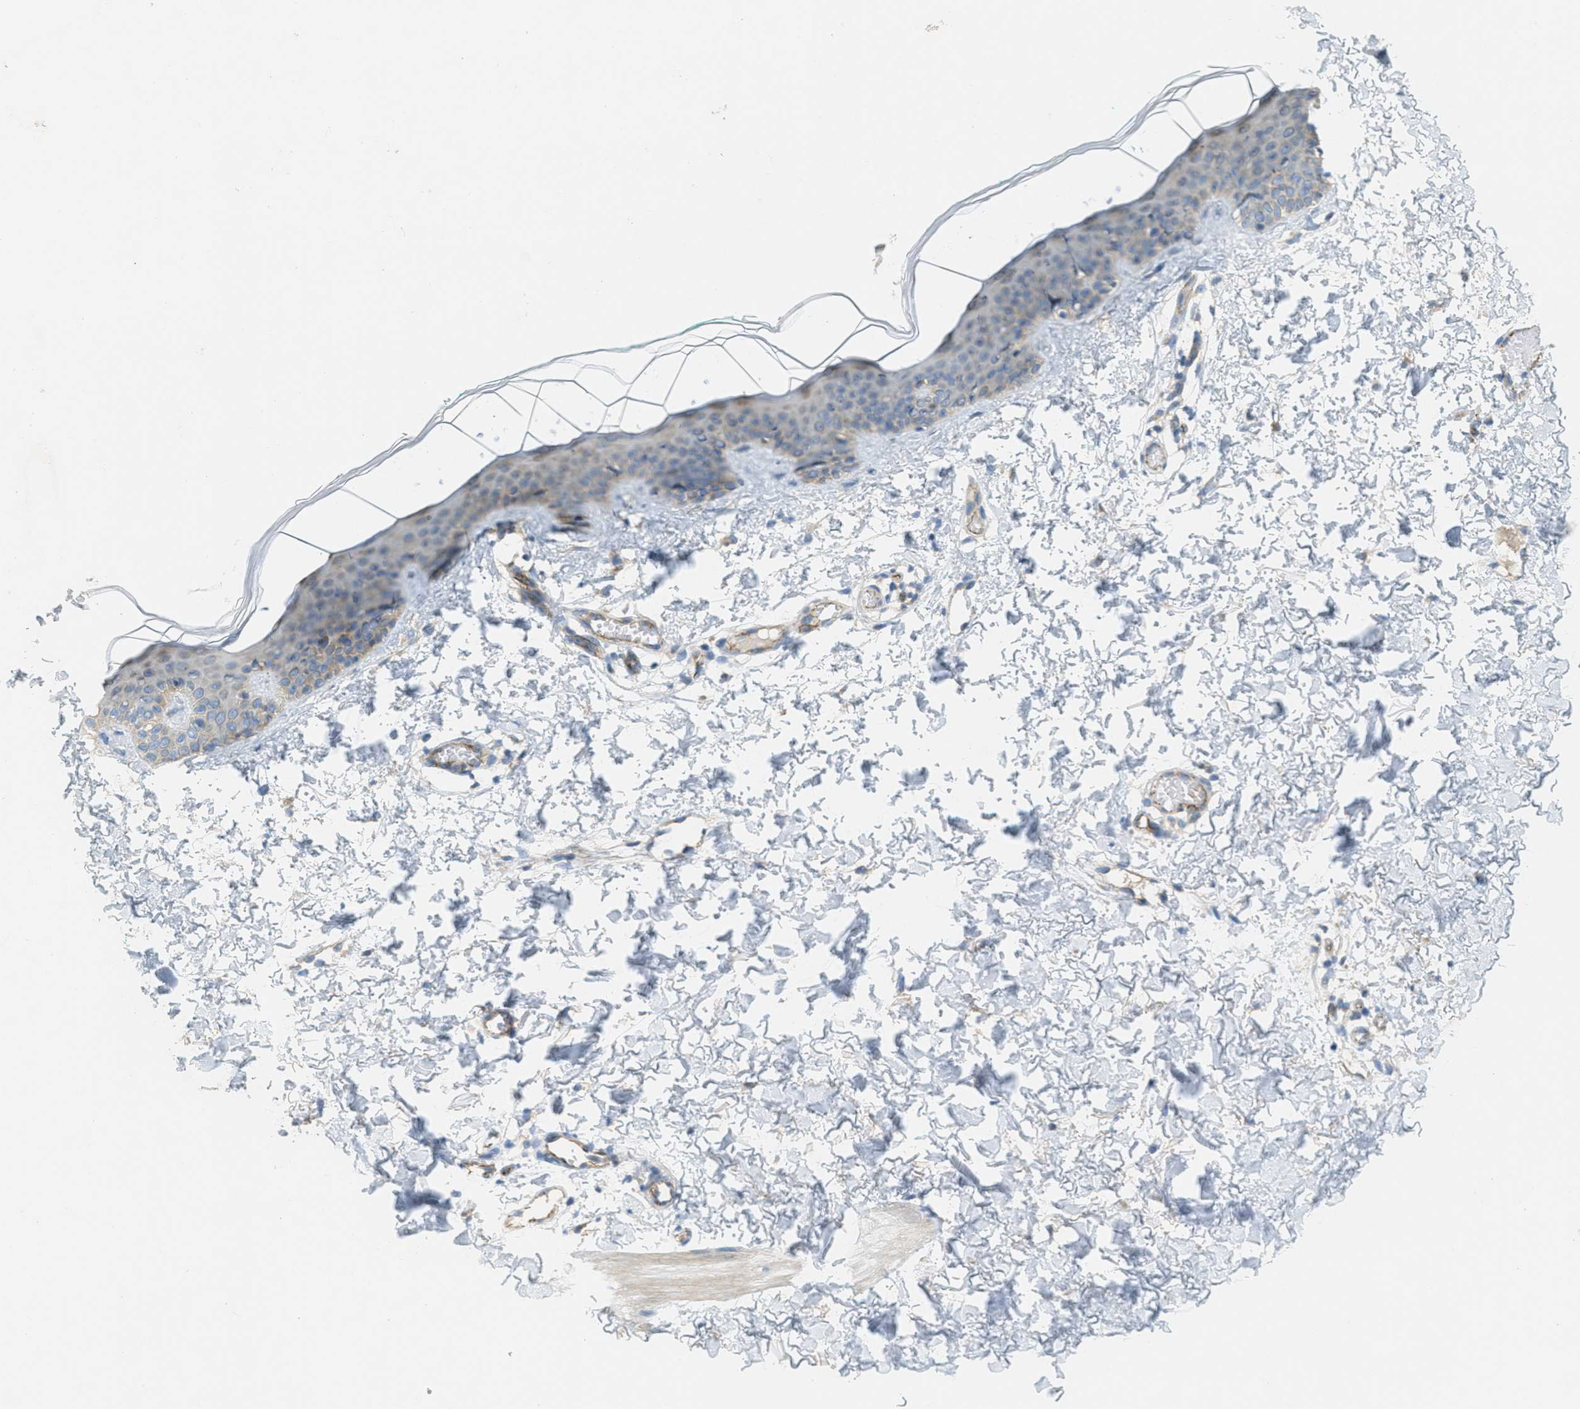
{"staining": {"intensity": "negative", "quantity": "none", "location": "none"}, "tissue": "skin", "cell_type": "Fibroblasts", "image_type": "normal", "snomed": [{"axis": "morphology", "description": "Normal tissue, NOS"}, {"axis": "topography", "description": "Skin"}], "caption": "This is an immunohistochemistry (IHC) photomicrograph of benign skin. There is no positivity in fibroblasts.", "gene": "JCAD", "patient": {"sex": "male", "age": 30}}